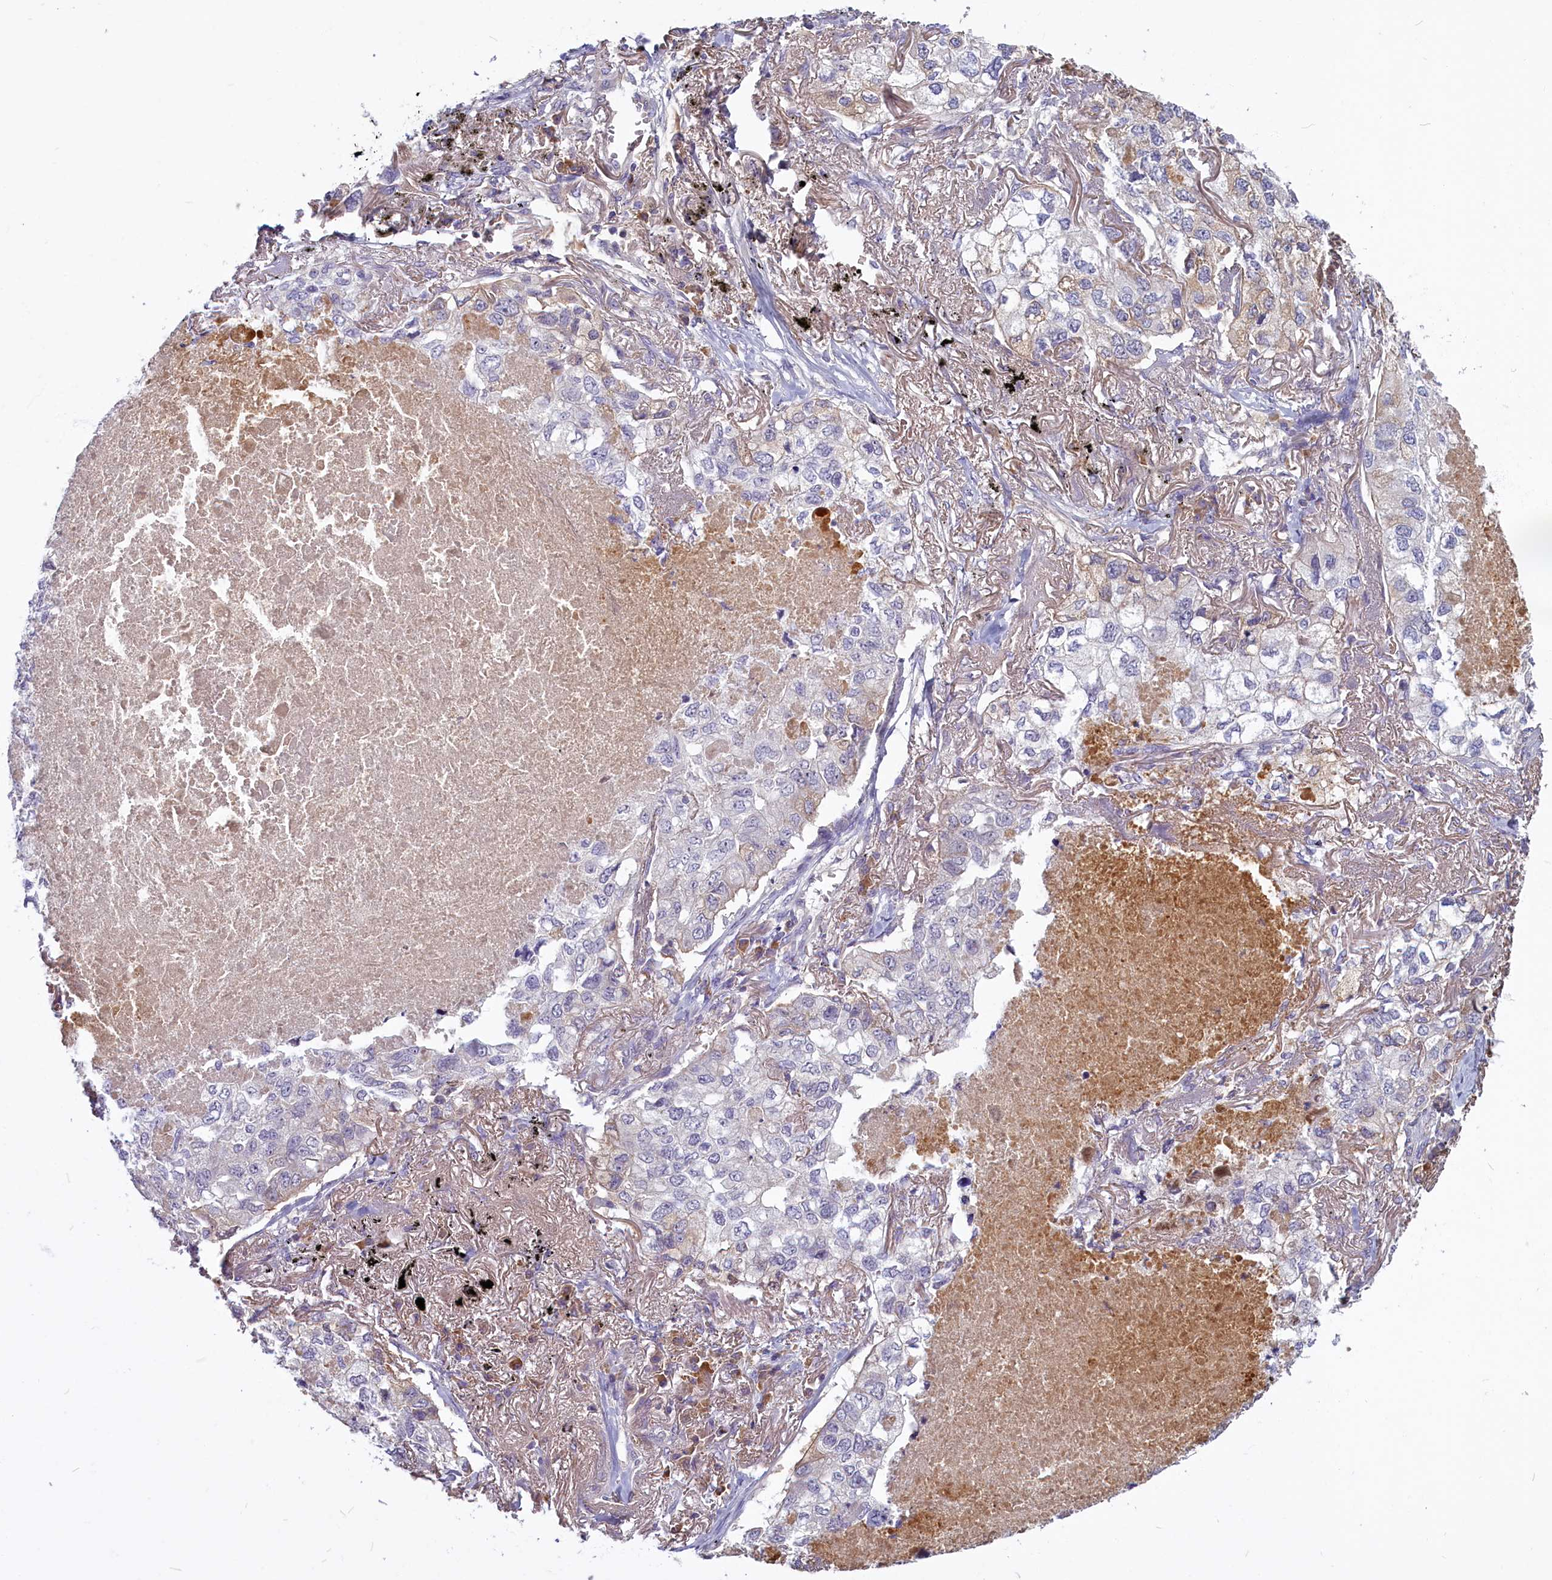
{"staining": {"intensity": "weak", "quantity": "<25%", "location": "cytoplasmic/membranous"}, "tissue": "lung cancer", "cell_type": "Tumor cells", "image_type": "cancer", "snomed": [{"axis": "morphology", "description": "Adenocarcinoma, NOS"}, {"axis": "topography", "description": "Lung"}], "caption": "A high-resolution histopathology image shows immunohistochemistry (IHC) staining of lung adenocarcinoma, which reveals no significant staining in tumor cells.", "gene": "SV2C", "patient": {"sex": "male", "age": 65}}